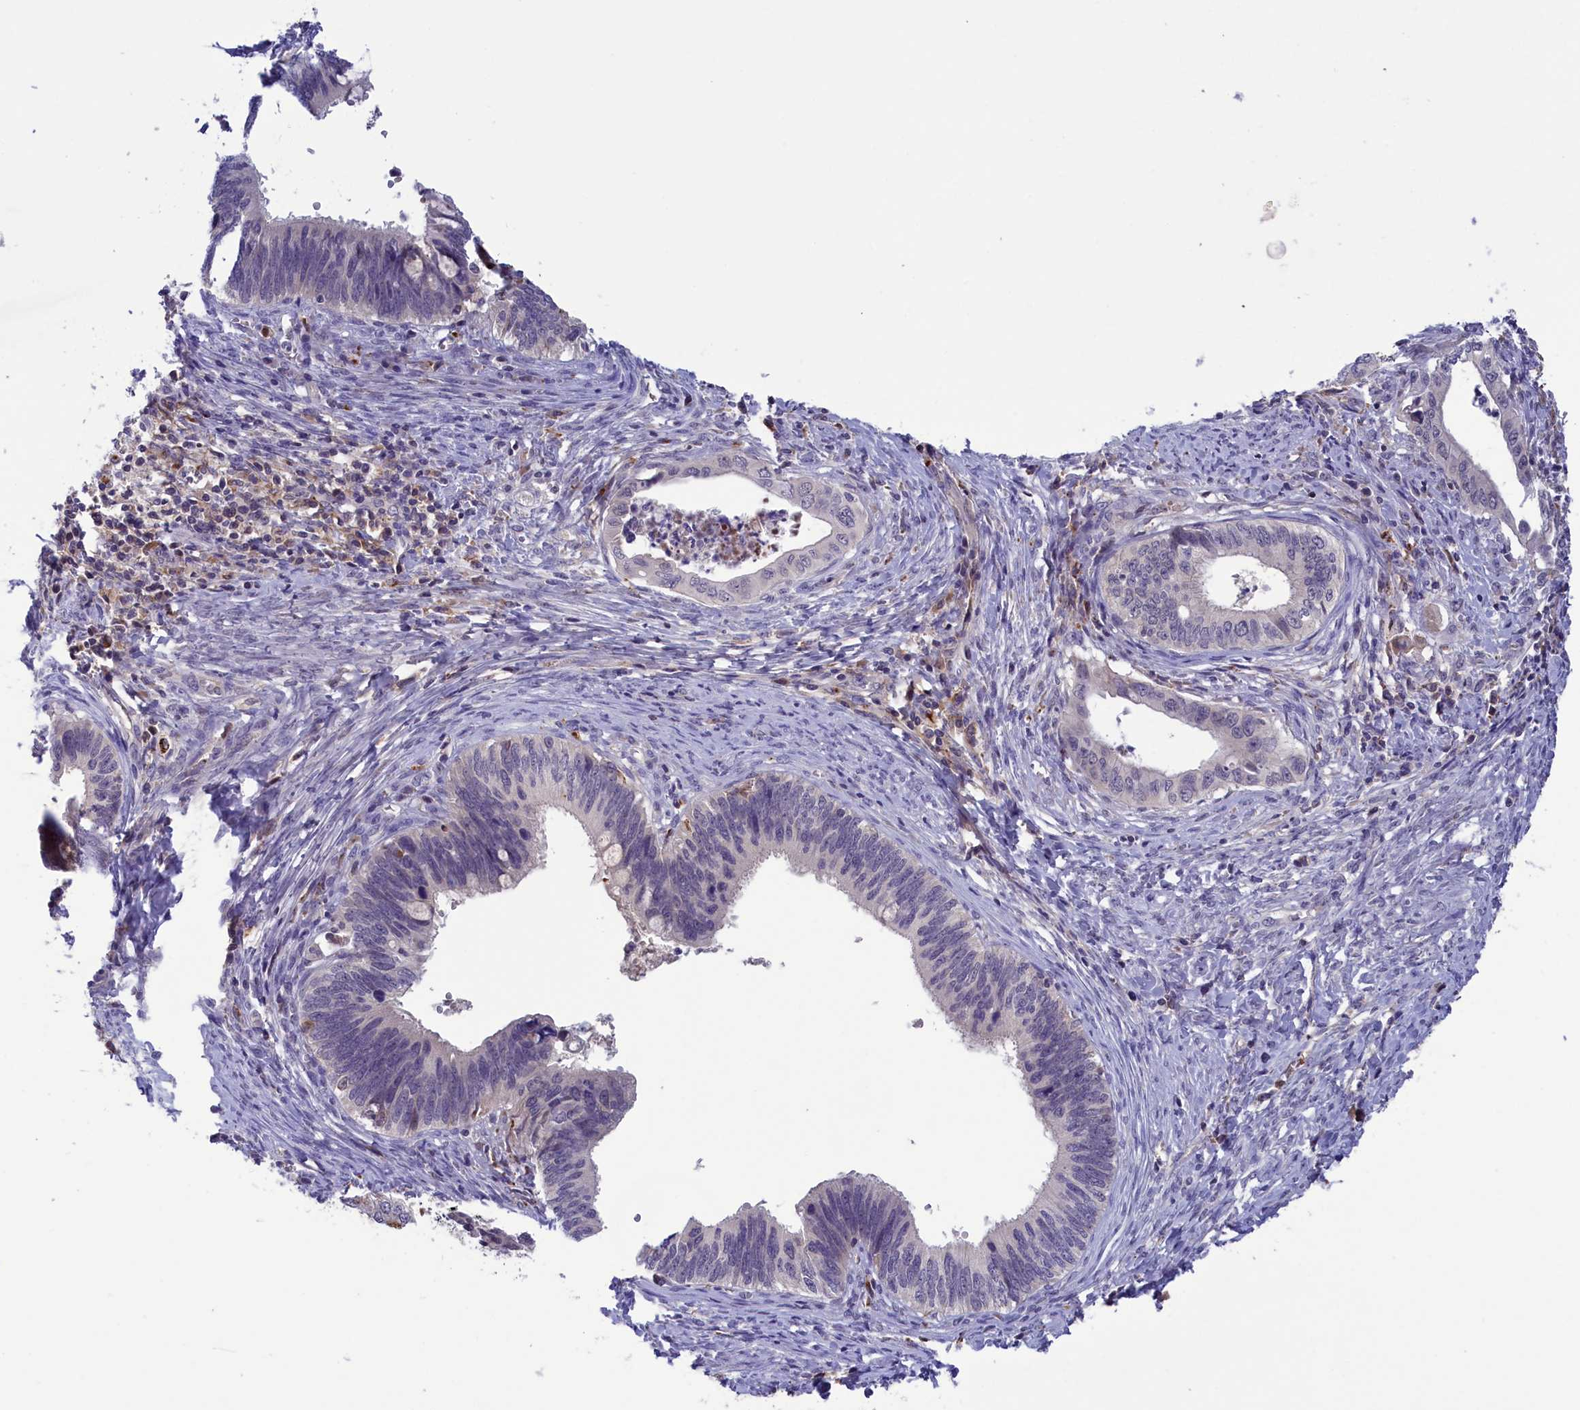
{"staining": {"intensity": "negative", "quantity": "none", "location": "none"}, "tissue": "cervical cancer", "cell_type": "Tumor cells", "image_type": "cancer", "snomed": [{"axis": "morphology", "description": "Adenocarcinoma, NOS"}, {"axis": "topography", "description": "Cervix"}], "caption": "This is an immunohistochemistry photomicrograph of human adenocarcinoma (cervical). There is no expression in tumor cells.", "gene": "STYX", "patient": {"sex": "female", "age": 42}}